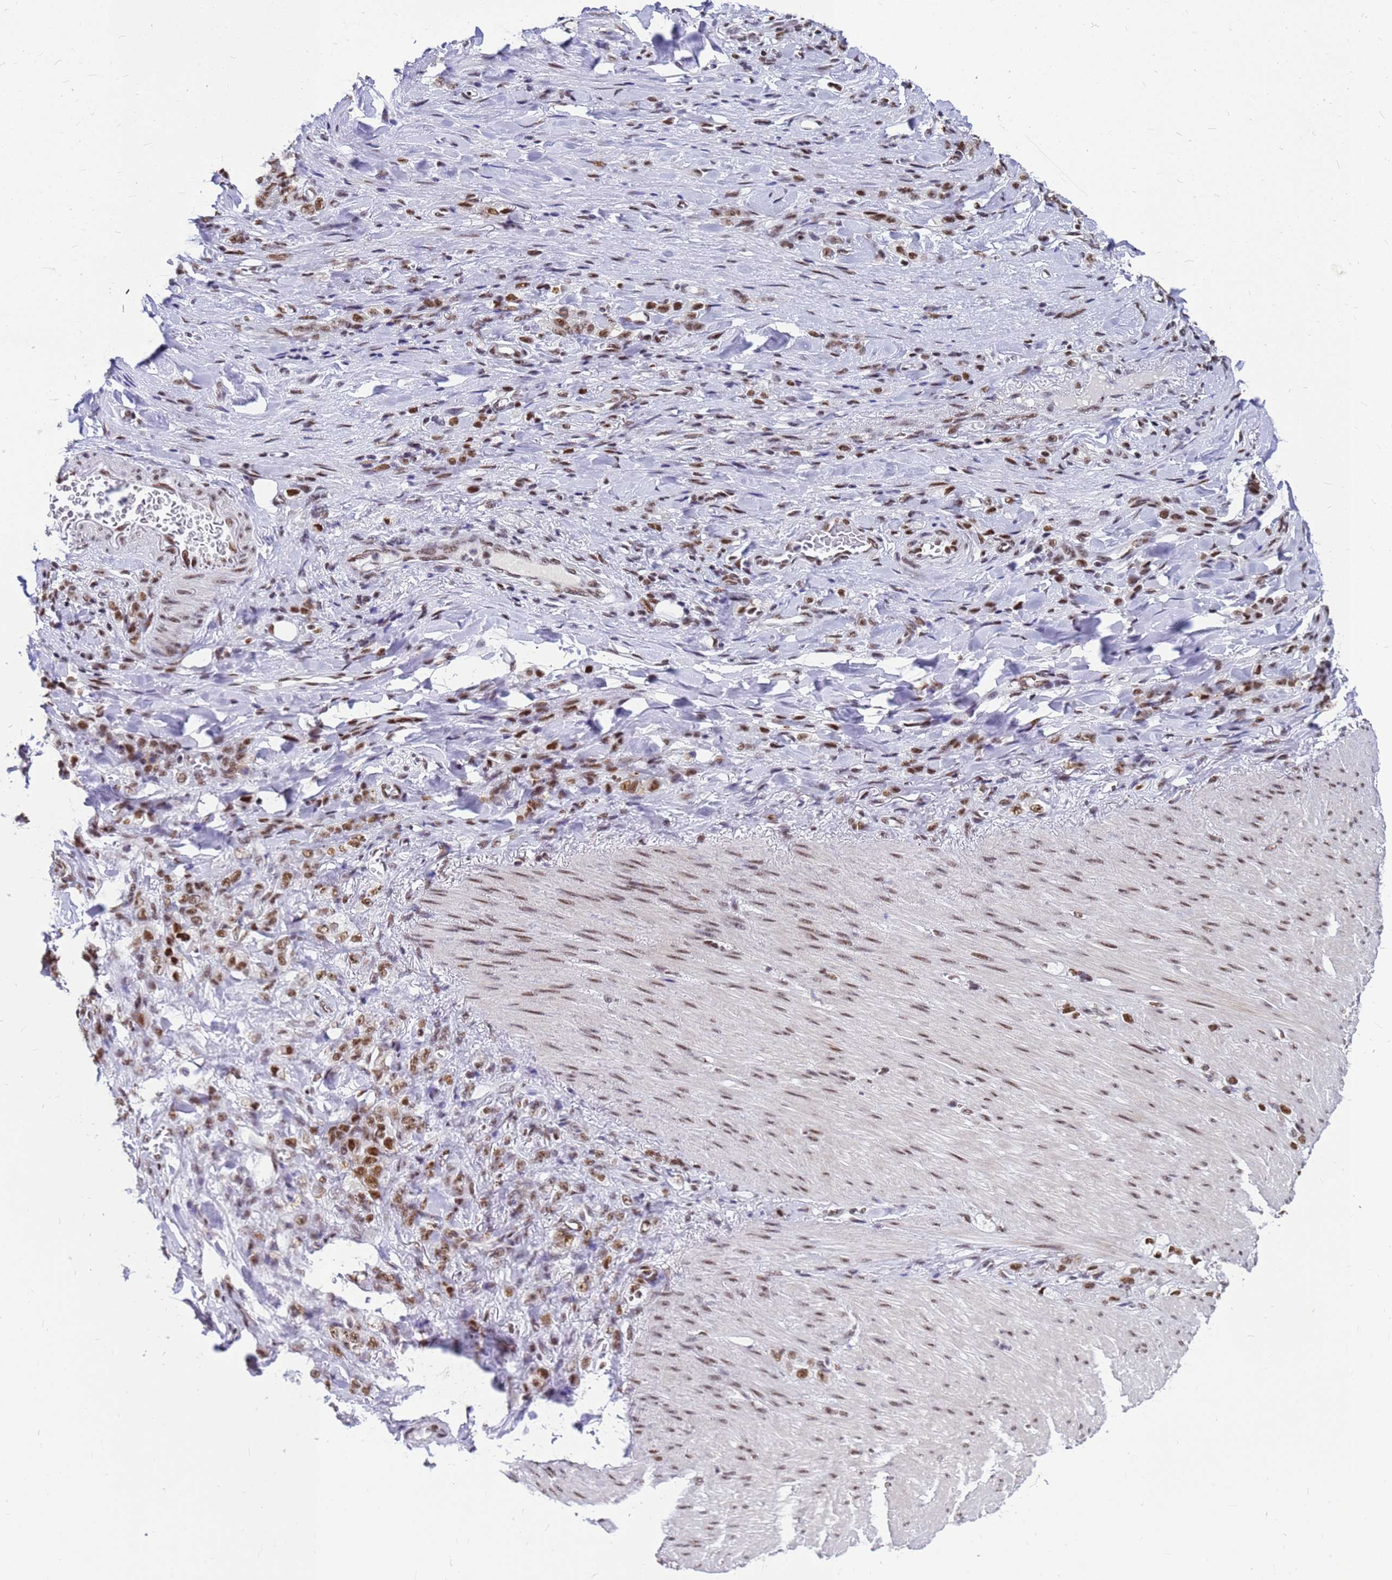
{"staining": {"intensity": "moderate", "quantity": ">75%", "location": "nuclear"}, "tissue": "stomach cancer", "cell_type": "Tumor cells", "image_type": "cancer", "snomed": [{"axis": "morphology", "description": "Normal tissue, NOS"}, {"axis": "morphology", "description": "Adenocarcinoma, NOS"}, {"axis": "topography", "description": "Stomach"}], "caption": "An immunohistochemistry (IHC) image of tumor tissue is shown. Protein staining in brown shows moderate nuclear positivity in stomach adenocarcinoma within tumor cells.", "gene": "SART3", "patient": {"sex": "male", "age": 82}}